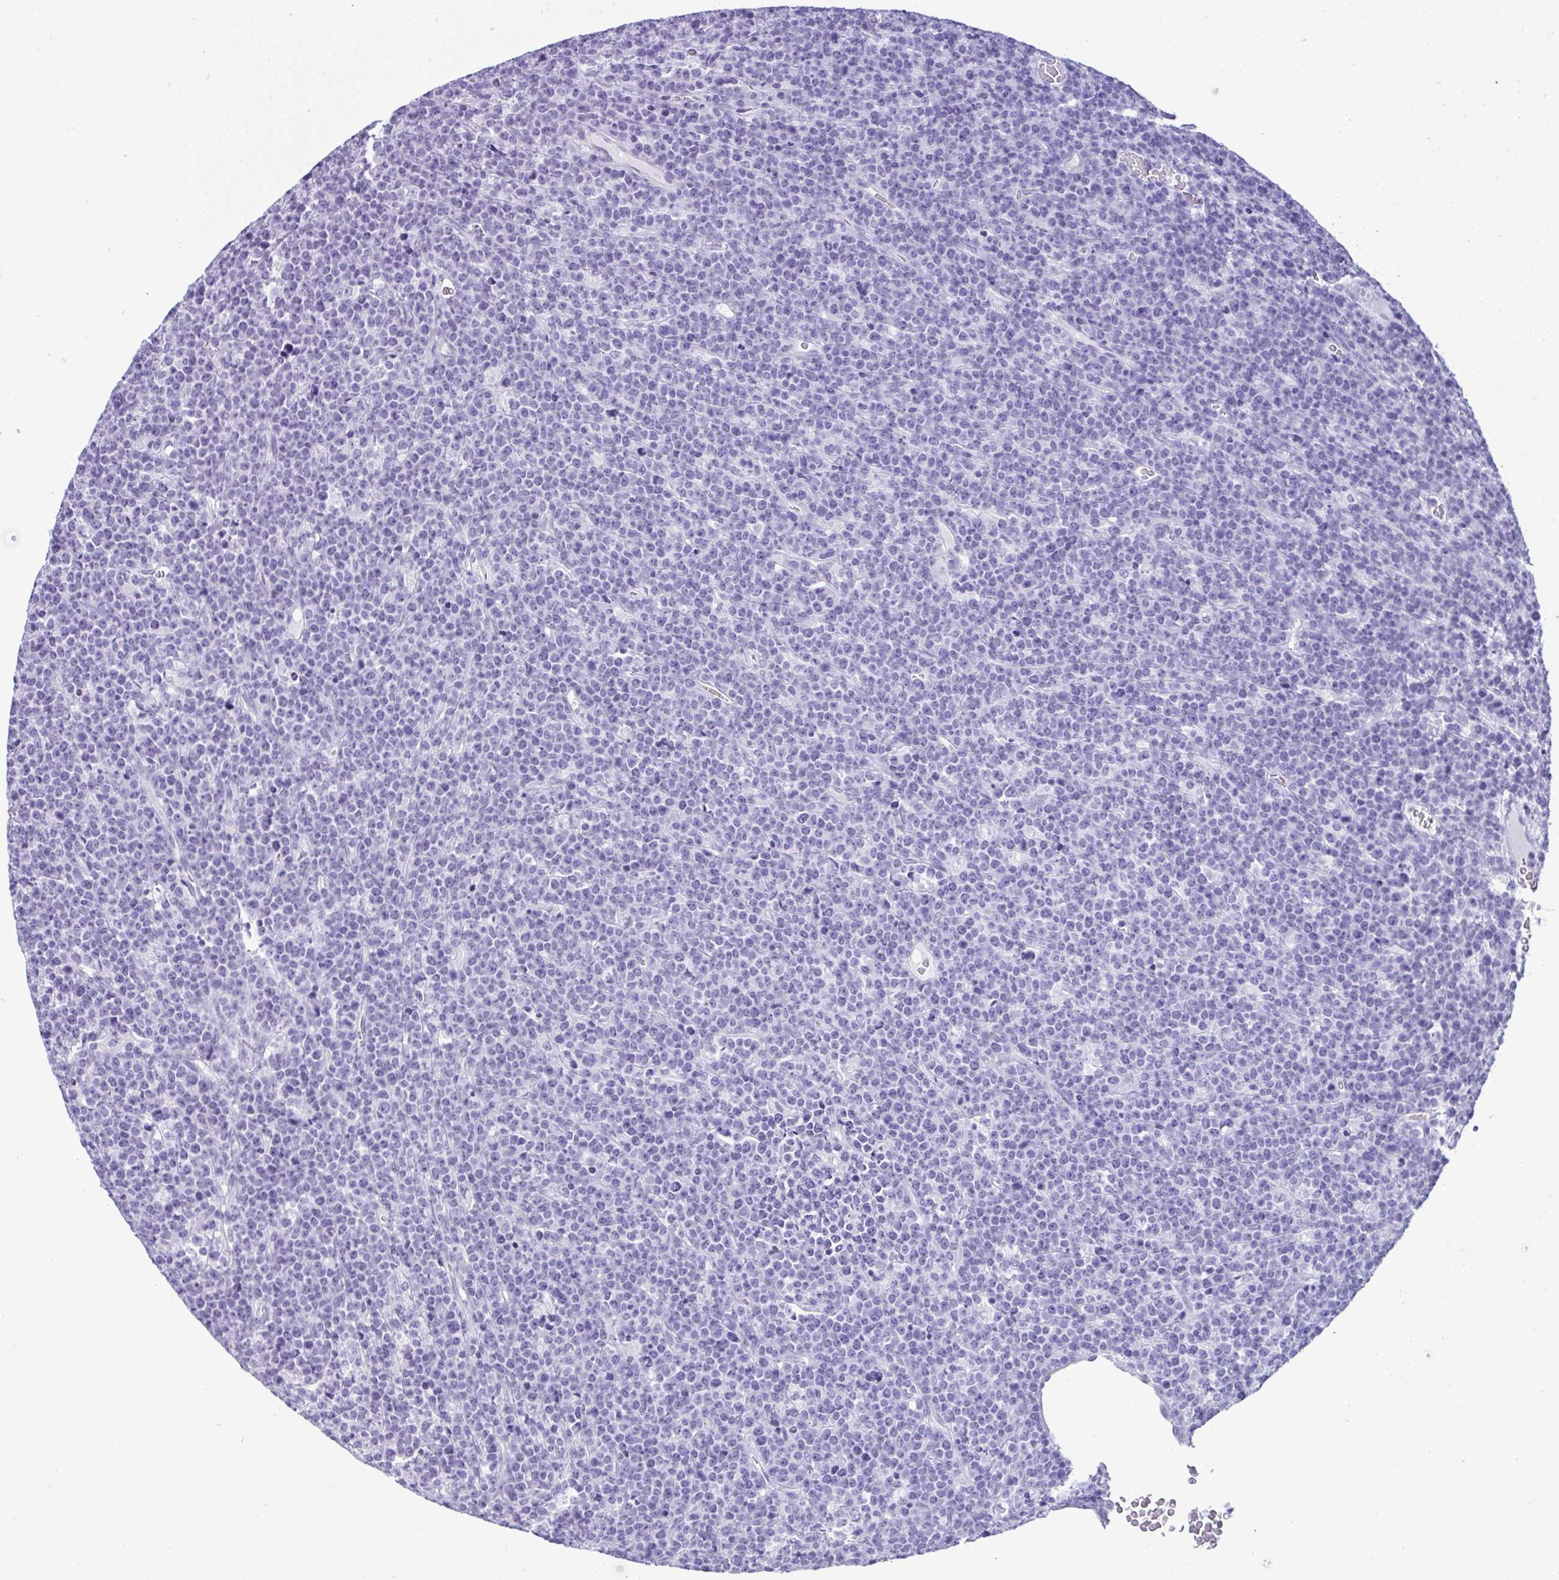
{"staining": {"intensity": "negative", "quantity": "none", "location": "none"}, "tissue": "lymphoma", "cell_type": "Tumor cells", "image_type": "cancer", "snomed": [{"axis": "morphology", "description": "Malignant lymphoma, non-Hodgkin's type, High grade"}, {"axis": "topography", "description": "Ovary"}], "caption": "Immunohistochemistry photomicrograph of neoplastic tissue: human lymphoma stained with DAB (3,3'-diaminobenzidine) displays no significant protein staining in tumor cells. Nuclei are stained in blue.", "gene": "RNF183", "patient": {"sex": "female", "age": 56}}